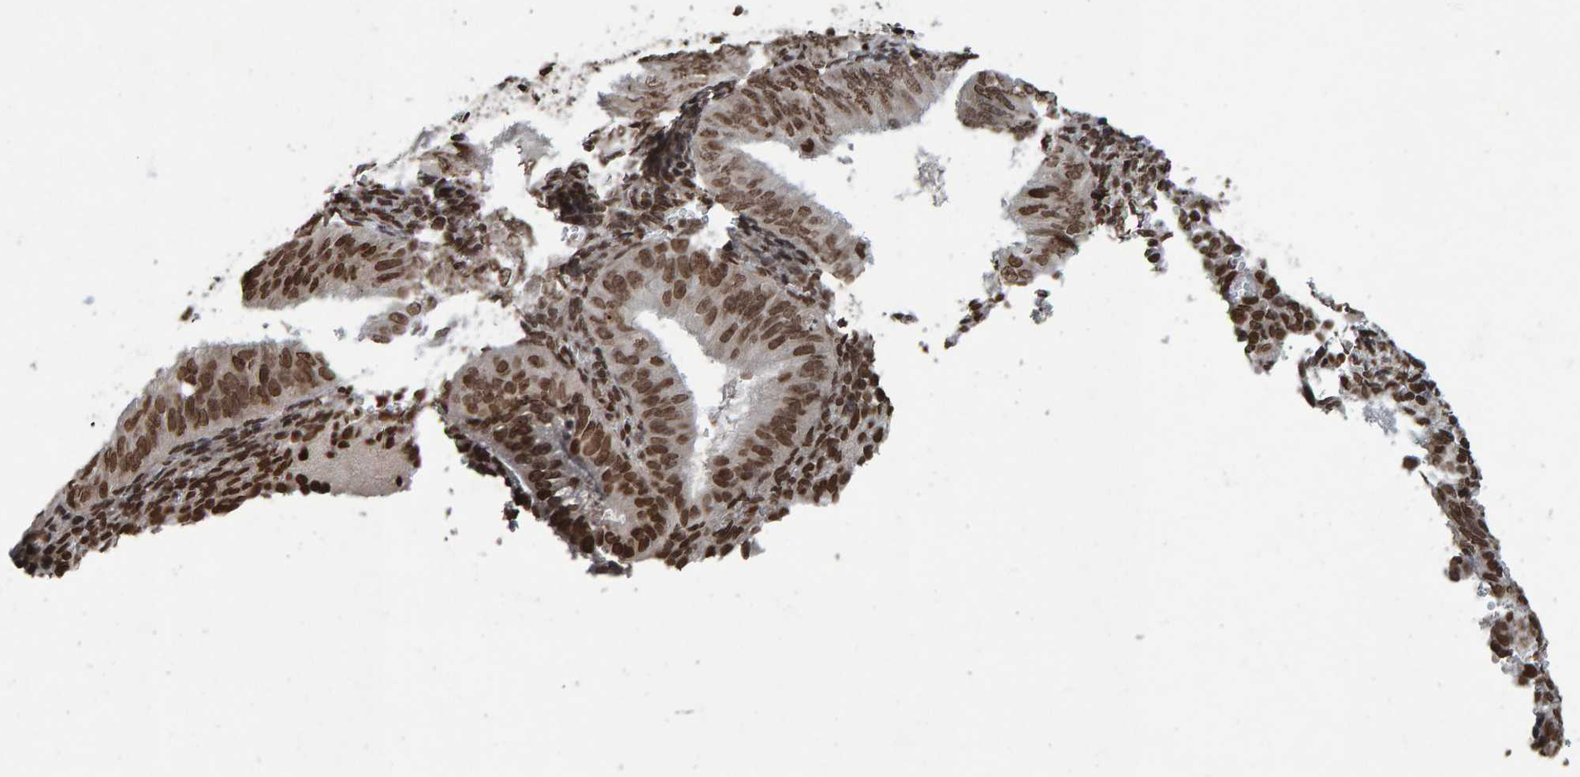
{"staining": {"intensity": "moderate", "quantity": ">75%", "location": "nuclear"}, "tissue": "endometrial cancer", "cell_type": "Tumor cells", "image_type": "cancer", "snomed": [{"axis": "morphology", "description": "Normal tissue, NOS"}, {"axis": "morphology", "description": "Adenocarcinoma, NOS"}, {"axis": "topography", "description": "Endometrium"}], "caption": "Immunohistochemistry of human endometrial cancer demonstrates medium levels of moderate nuclear expression in approximately >75% of tumor cells.", "gene": "H2AZ1", "patient": {"sex": "female", "age": 53}}